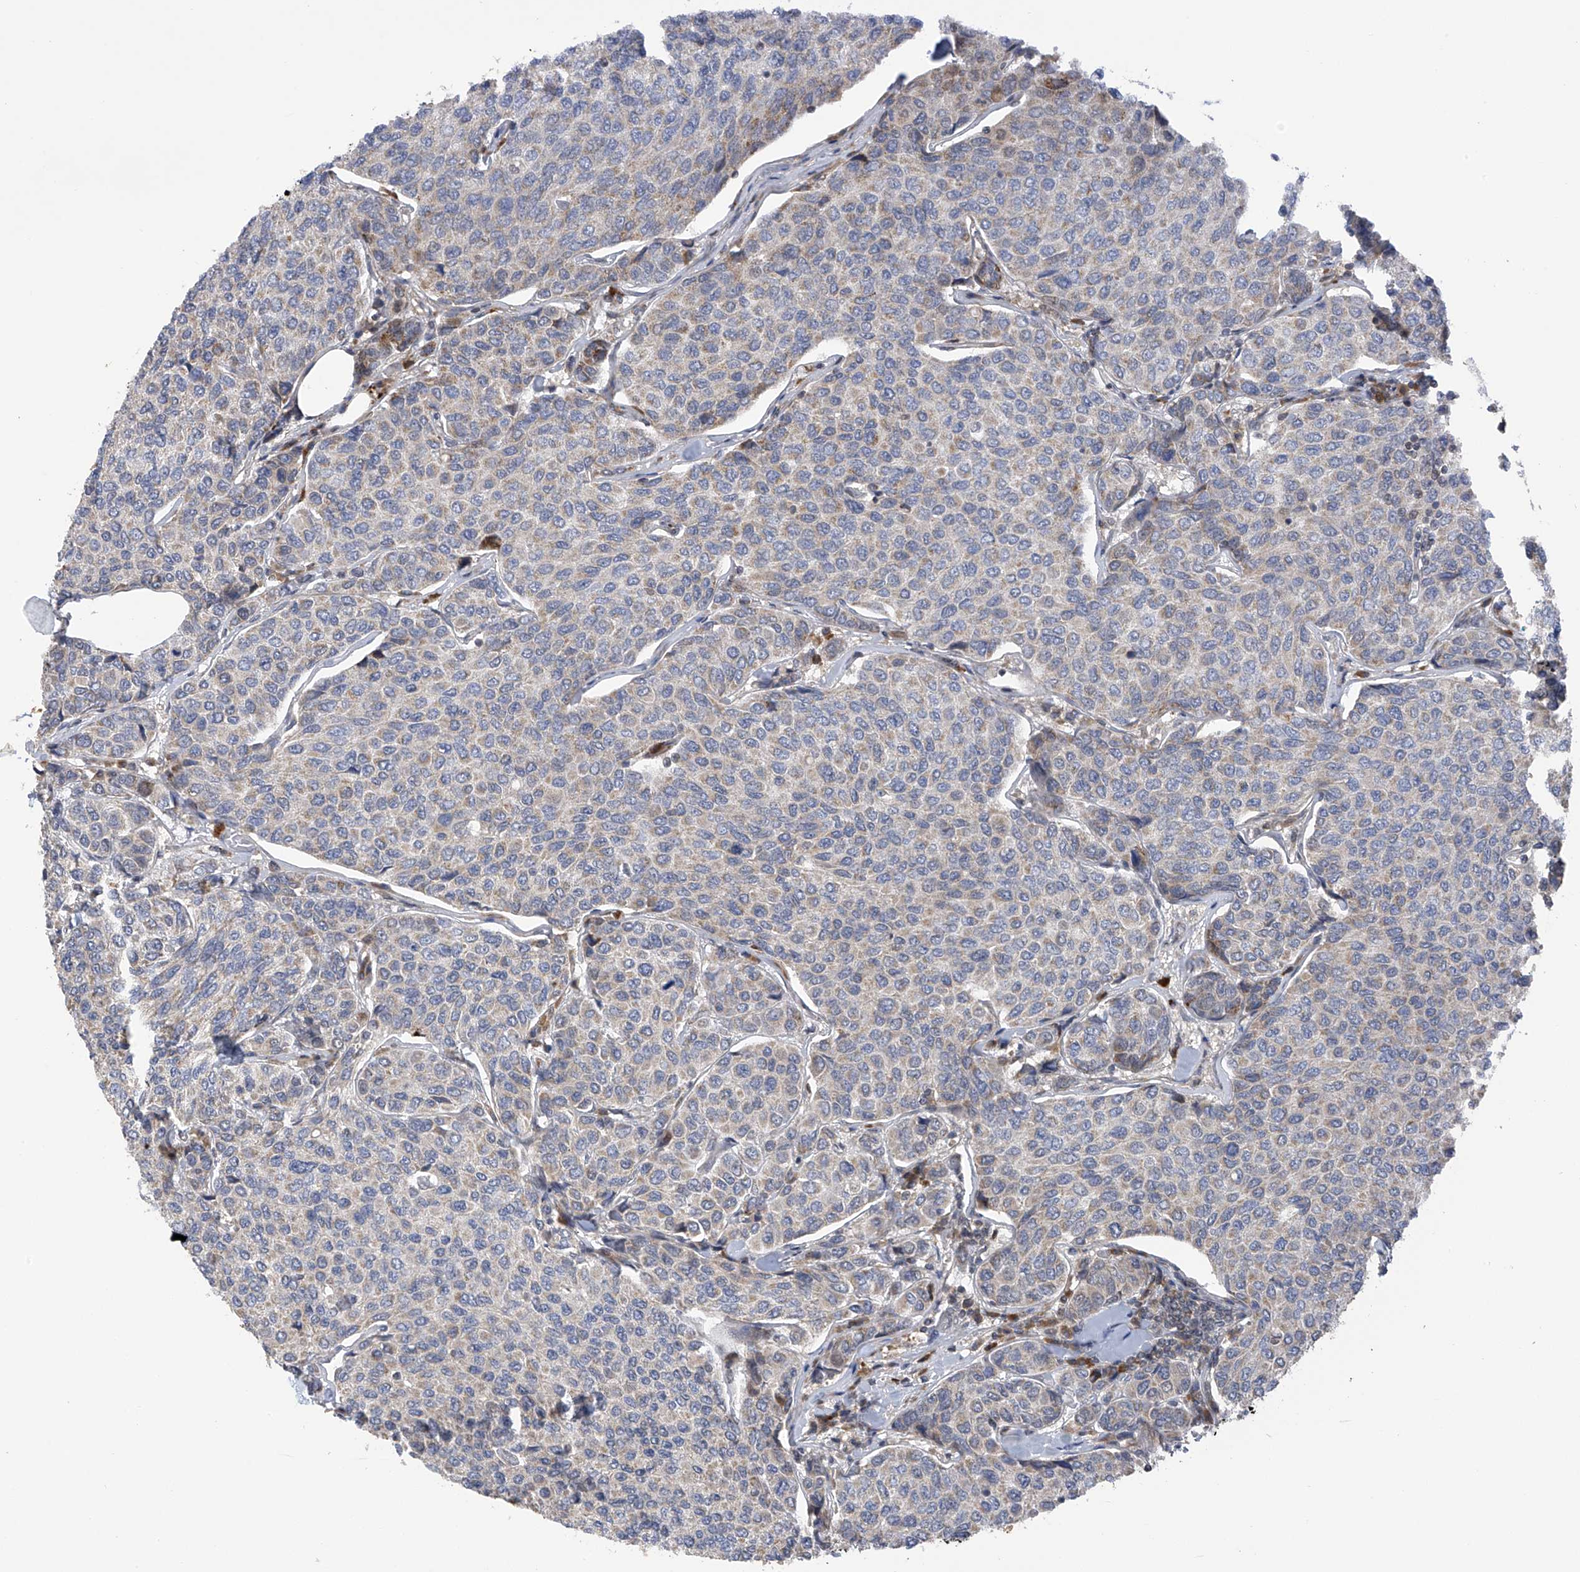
{"staining": {"intensity": "negative", "quantity": "none", "location": "none"}, "tissue": "breast cancer", "cell_type": "Tumor cells", "image_type": "cancer", "snomed": [{"axis": "morphology", "description": "Duct carcinoma"}, {"axis": "topography", "description": "Breast"}], "caption": "High magnification brightfield microscopy of breast cancer (invasive ductal carcinoma) stained with DAB (3,3'-diaminobenzidine) (brown) and counterstained with hematoxylin (blue): tumor cells show no significant expression. Brightfield microscopy of IHC stained with DAB (brown) and hematoxylin (blue), captured at high magnification.", "gene": "SLCO4A1", "patient": {"sex": "female", "age": 55}}